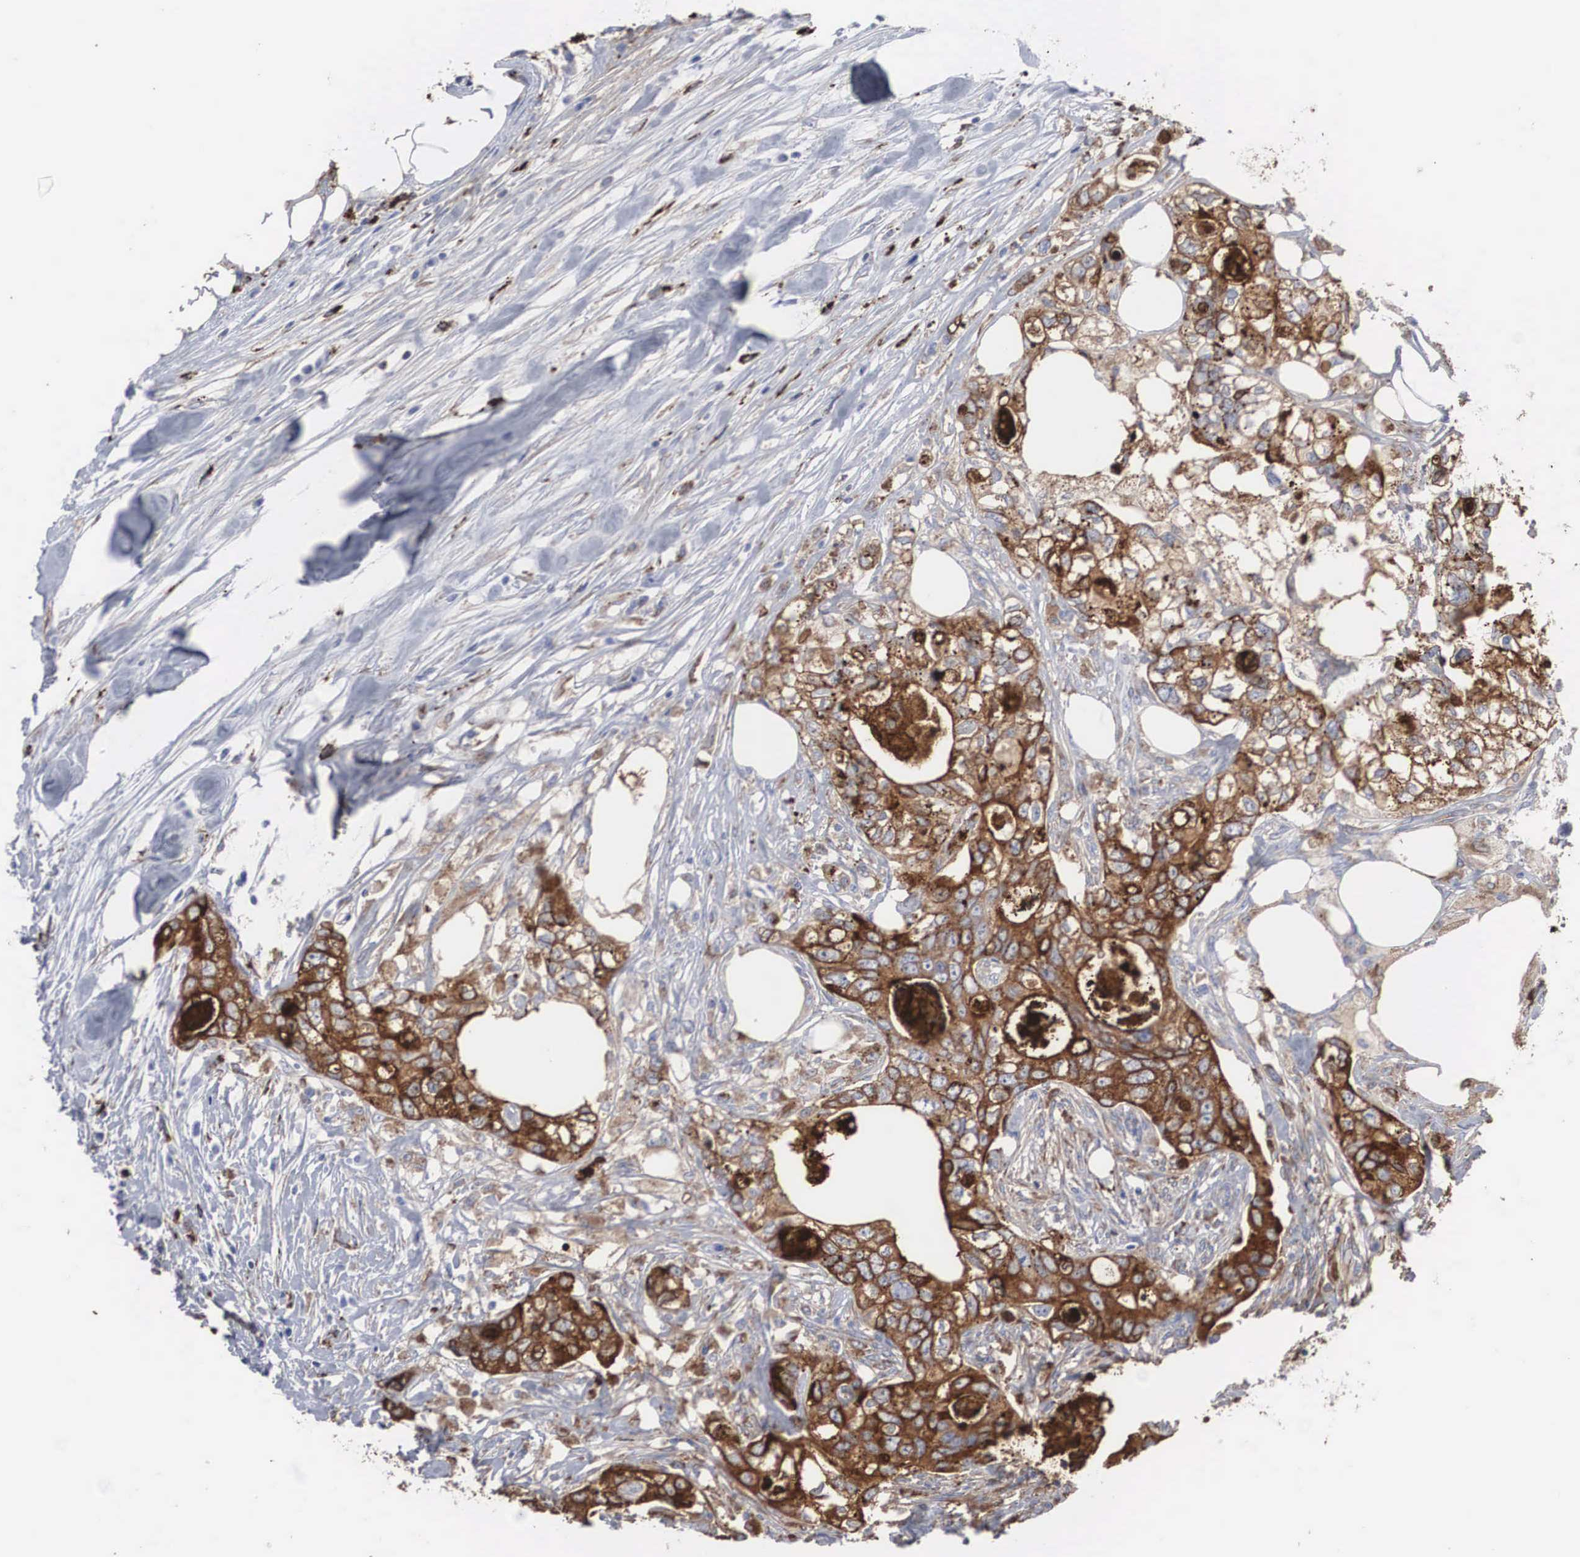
{"staining": {"intensity": "moderate", "quantity": ">75%", "location": "cytoplasmic/membranous"}, "tissue": "colorectal cancer", "cell_type": "Tumor cells", "image_type": "cancer", "snomed": [{"axis": "morphology", "description": "Adenocarcinoma, NOS"}, {"axis": "topography", "description": "Rectum"}], "caption": "A photomicrograph showing moderate cytoplasmic/membranous positivity in about >75% of tumor cells in colorectal cancer, as visualized by brown immunohistochemical staining.", "gene": "LGALS3BP", "patient": {"sex": "female", "age": 57}}